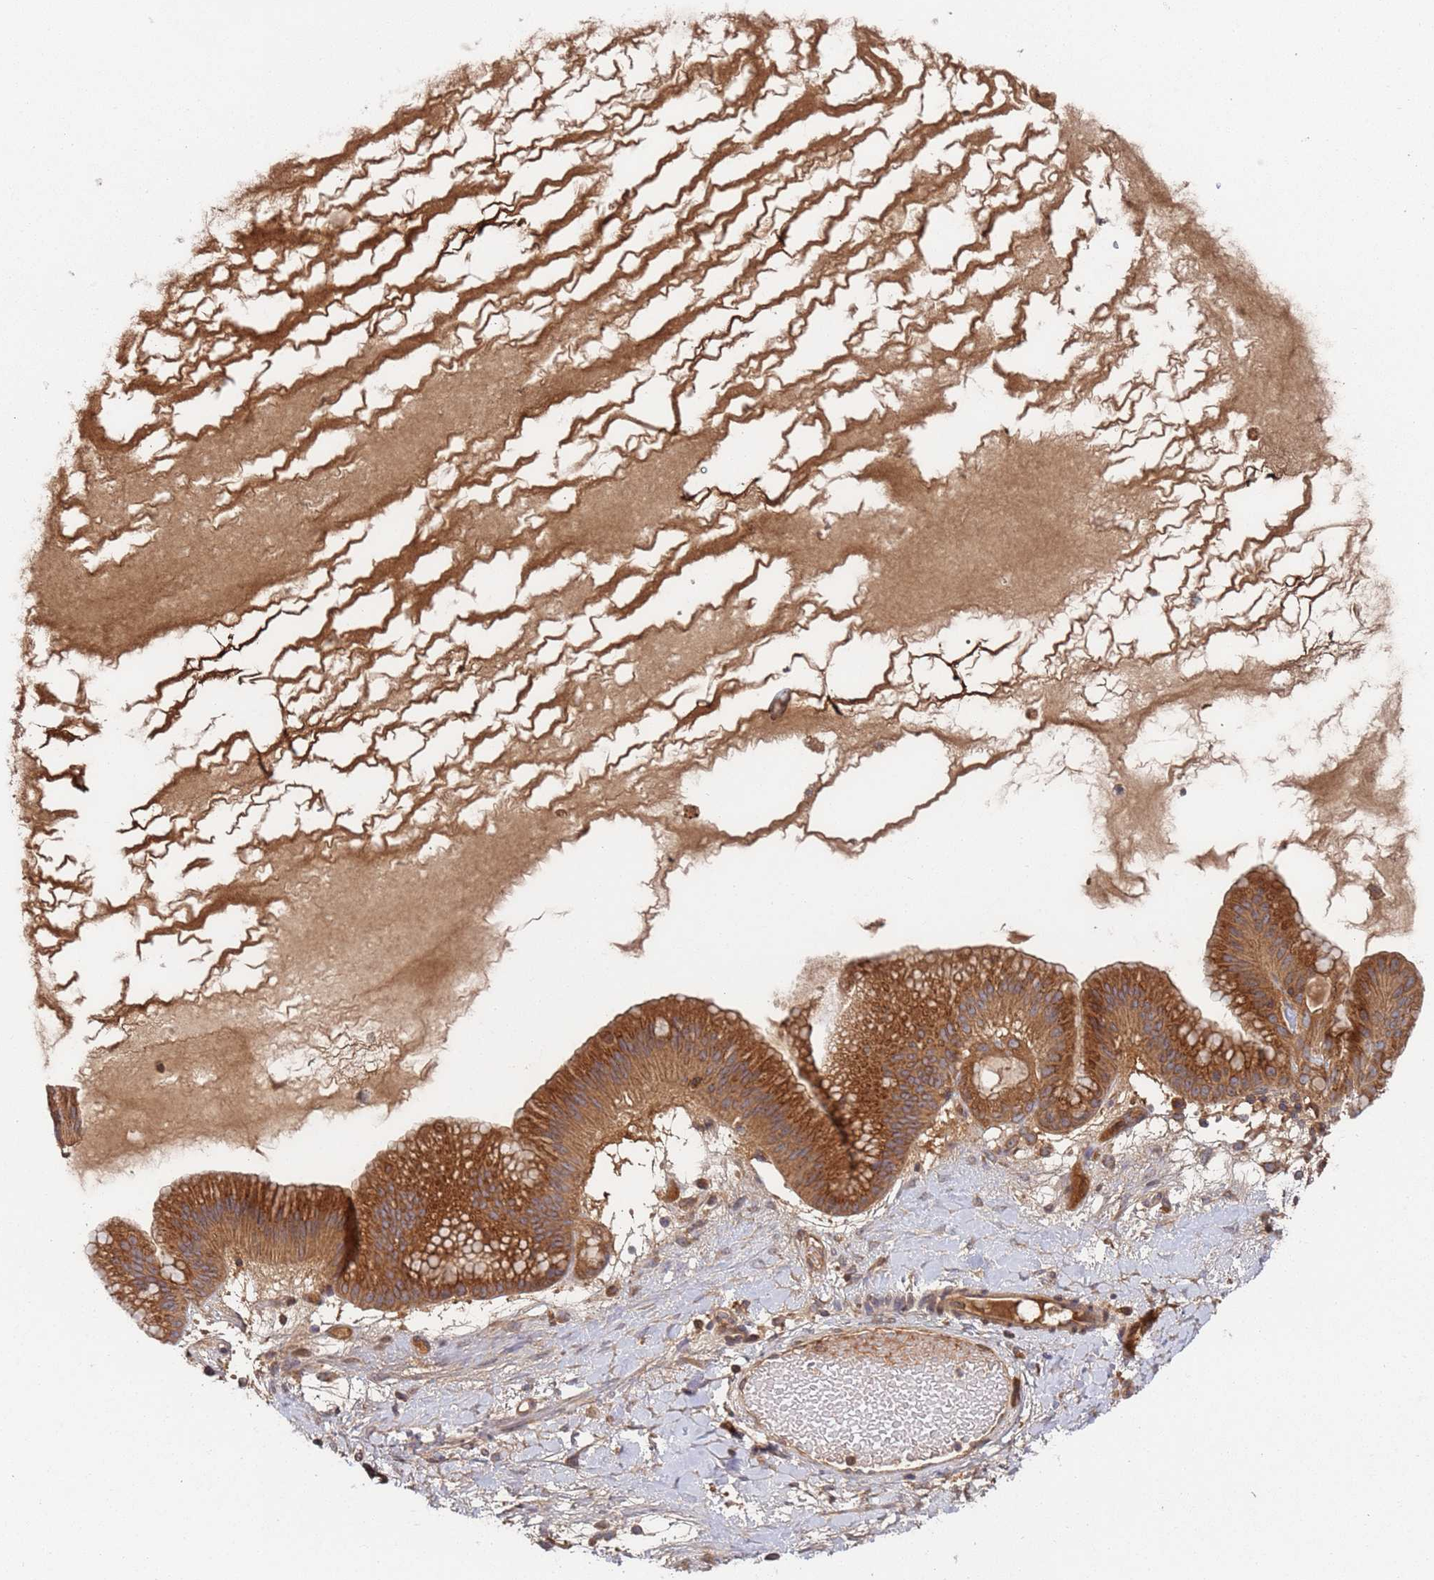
{"staining": {"intensity": "strong", "quantity": ">75%", "location": "cytoplasmic/membranous"}, "tissue": "ovarian cancer", "cell_type": "Tumor cells", "image_type": "cancer", "snomed": [{"axis": "morphology", "description": "Cystadenocarcinoma, mucinous, NOS"}, {"axis": "topography", "description": "Ovary"}], "caption": "There is high levels of strong cytoplasmic/membranous expression in tumor cells of mucinous cystadenocarcinoma (ovarian), as demonstrated by immunohistochemical staining (brown color).", "gene": "OR5A2", "patient": {"sex": "female", "age": 61}}